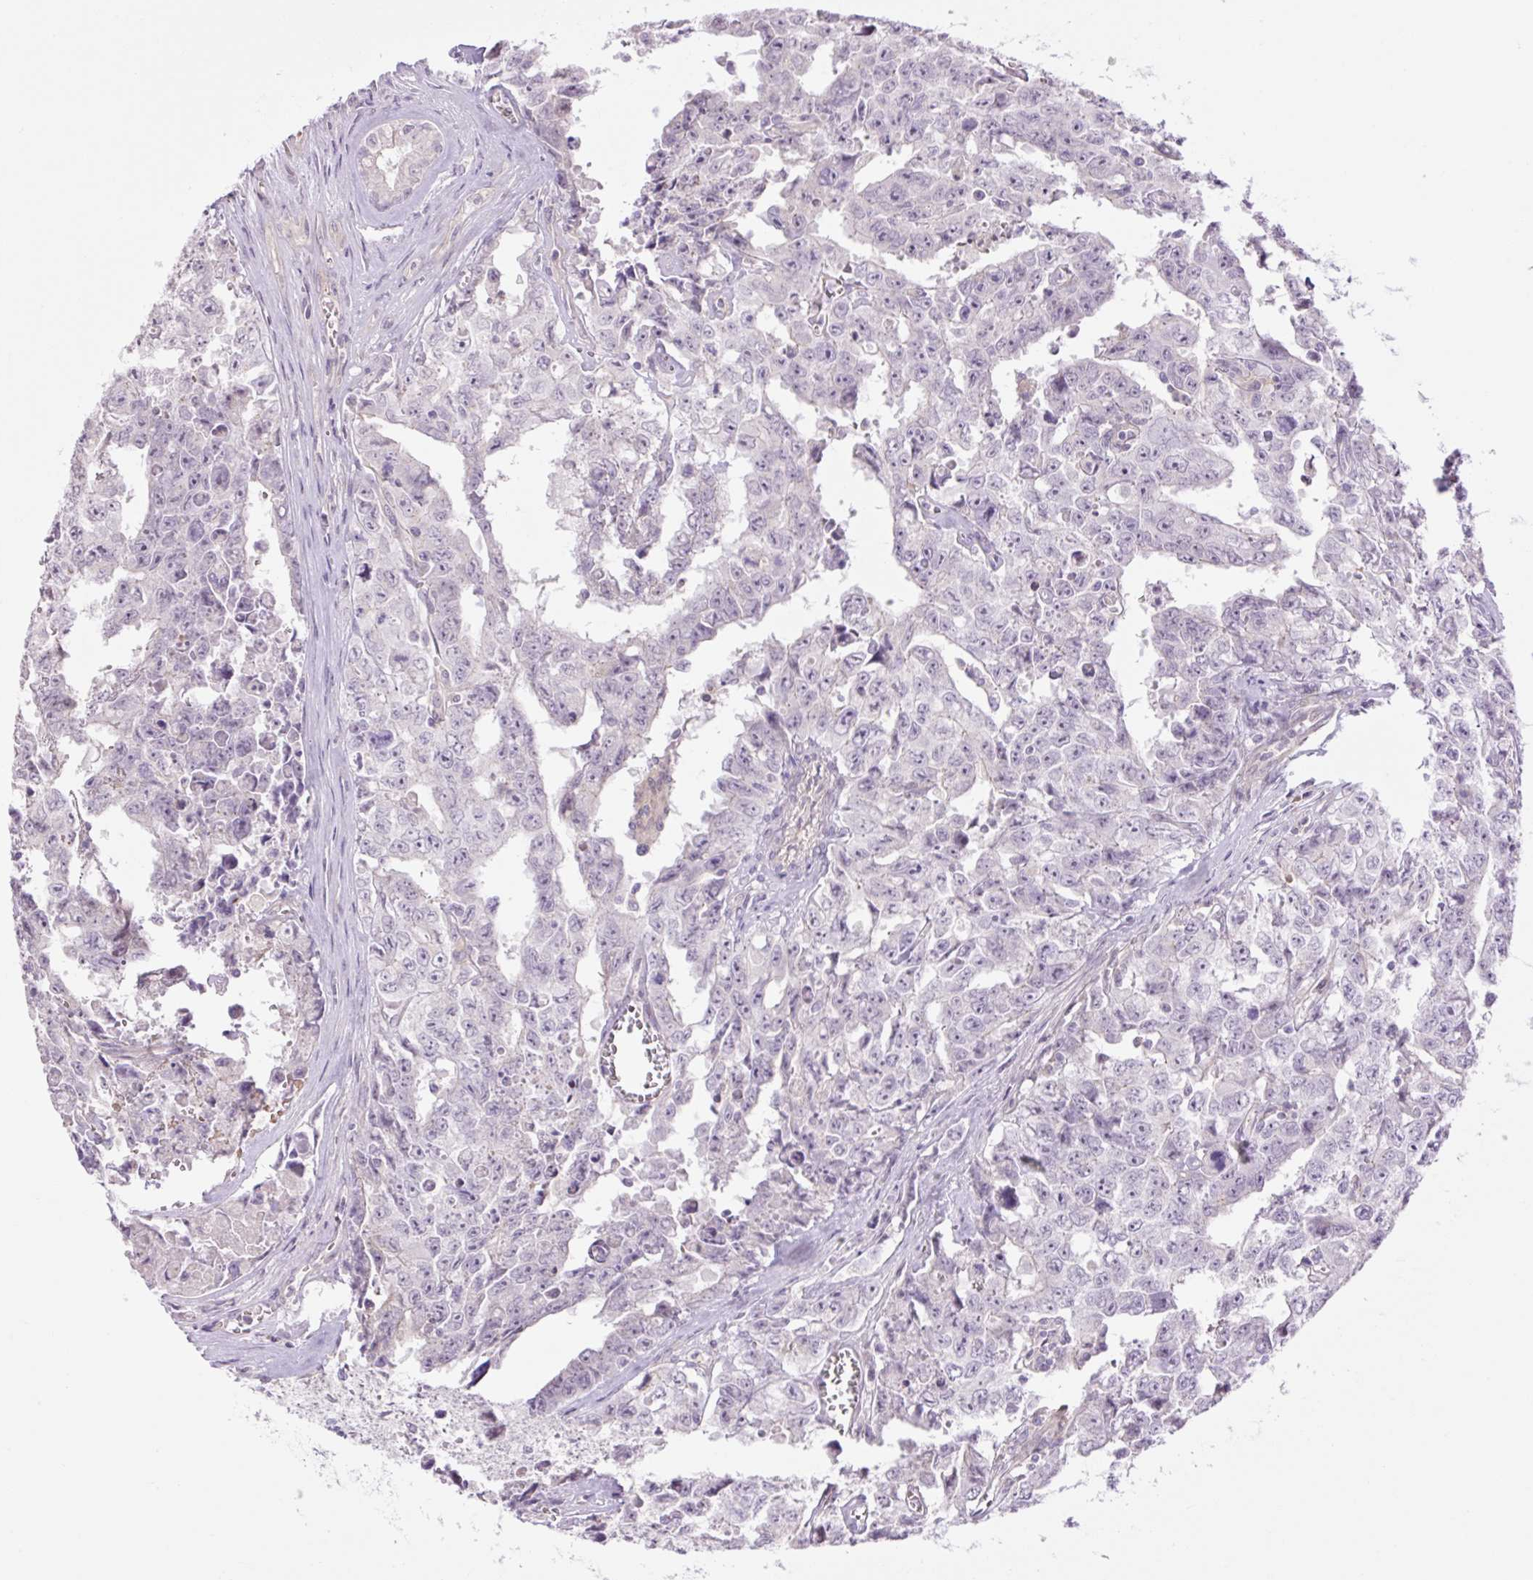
{"staining": {"intensity": "negative", "quantity": "none", "location": "none"}, "tissue": "testis cancer", "cell_type": "Tumor cells", "image_type": "cancer", "snomed": [{"axis": "morphology", "description": "Carcinoma, Embryonal, NOS"}, {"axis": "topography", "description": "Testis"}], "caption": "DAB (3,3'-diaminobenzidine) immunohistochemical staining of embryonal carcinoma (testis) shows no significant positivity in tumor cells.", "gene": "GRID2", "patient": {"sex": "male", "age": 24}}